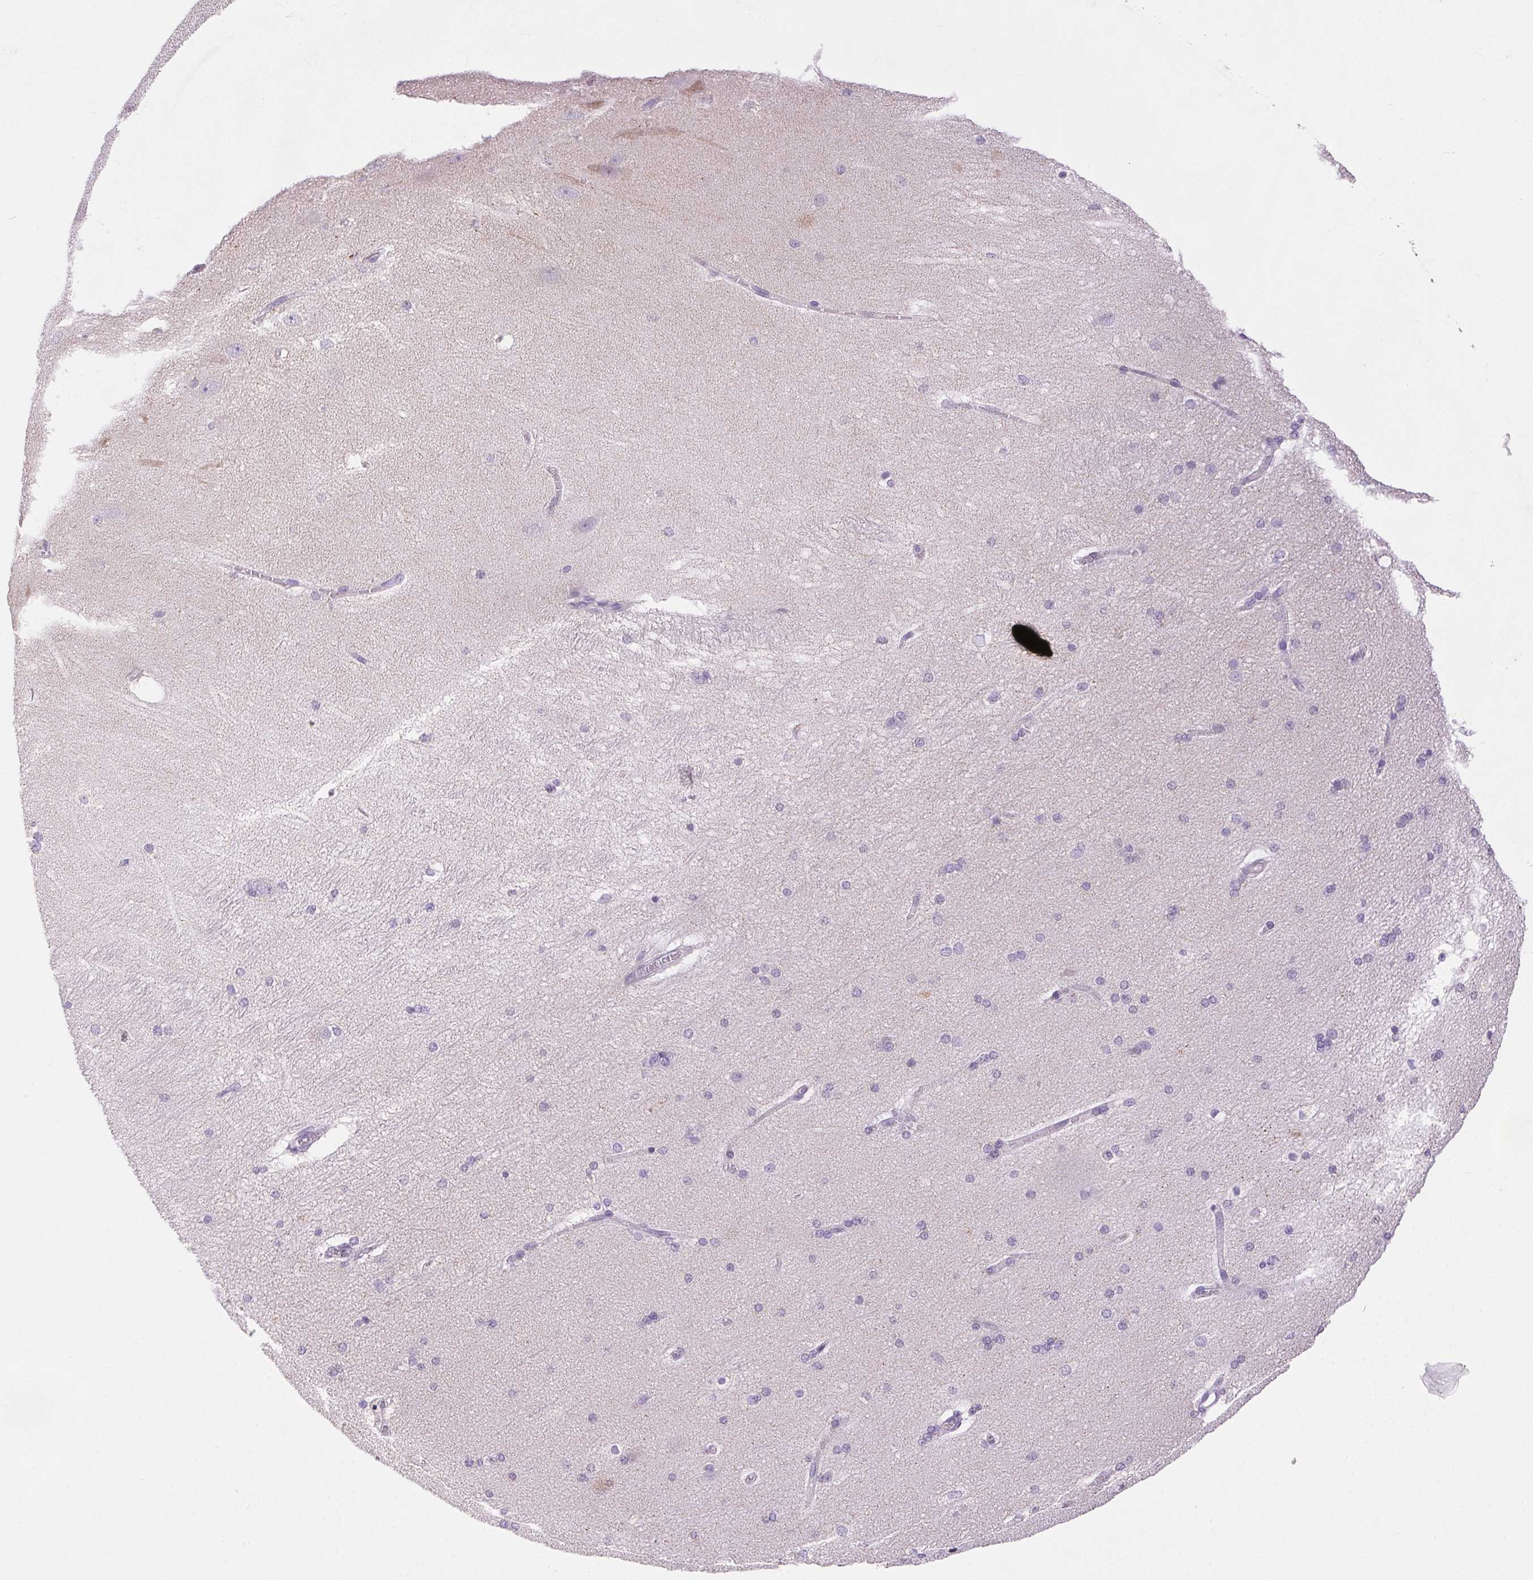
{"staining": {"intensity": "negative", "quantity": "none", "location": "none"}, "tissue": "hippocampus", "cell_type": "Glial cells", "image_type": "normal", "snomed": [{"axis": "morphology", "description": "Normal tissue, NOS"}, {"axis": "topography", "description": "Cerebral cortex"}, {"axis": "topography", "description": "Hippocampus"}], "caption": "This is an IHC micrograph of benign hippocampus. There is no positivity in glial cells.", "gene": "ARHGAP11B", "patient": {"sex": "female", "age": 19}}